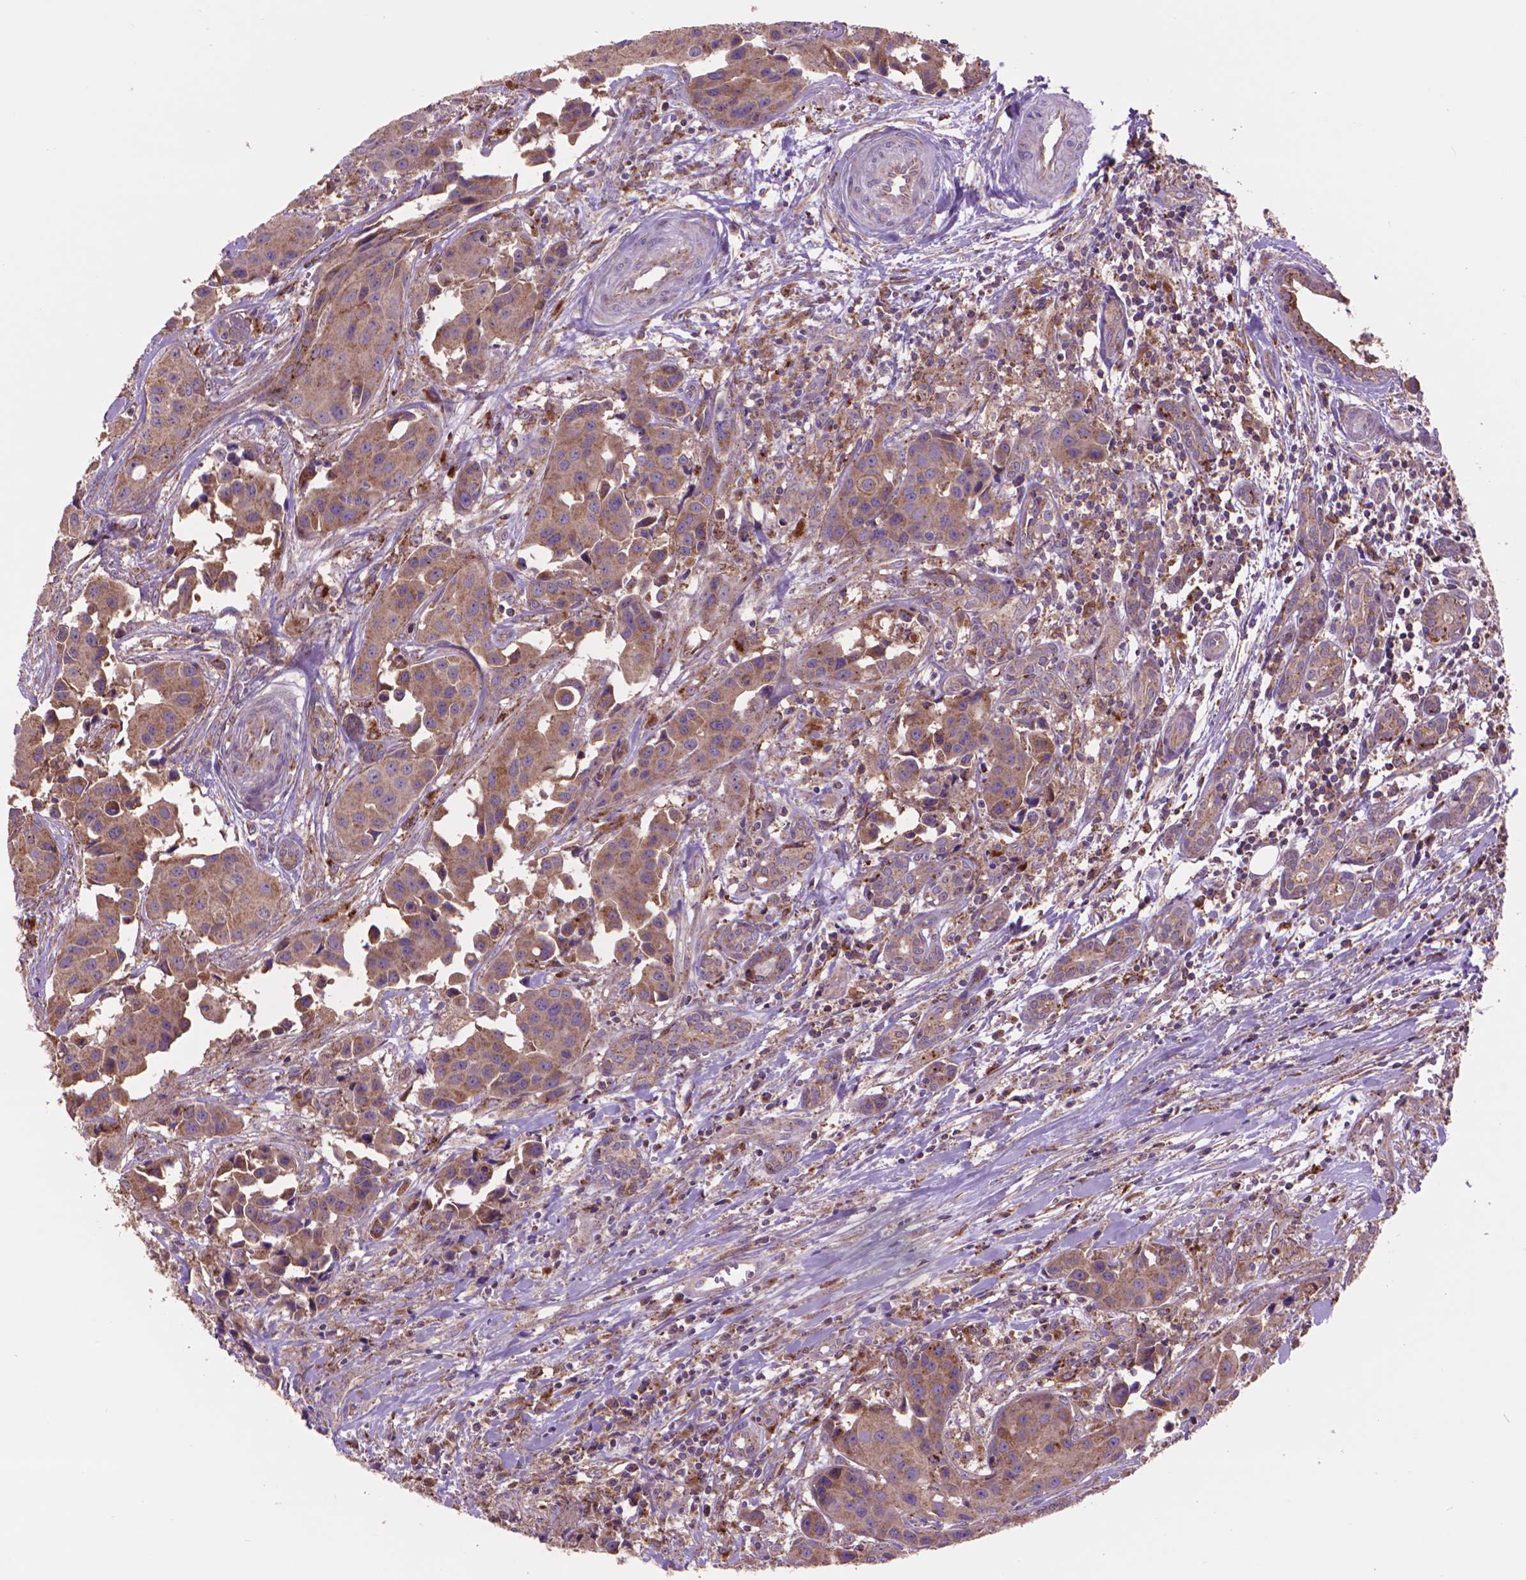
{"staining": {"intensity": "moderate", "quantity": ">75%", "location": "cytoplasmic/membranous"}, "tissue": "head and neck cancer", "cell_type": "Tumor cells", "image_type": "cancer", "snomed": [{"axis": "morphology", "description": "Adenocarcinoma, NOS"}, {"axis": "topography", "description": "Head-Neck"}], "caption": "Head and neck cancer was stained to show a protein in brown. There is medium levels of moderate cytoplasmic/membranous staining in about >75% of tumor cells. The staining was performed using DAB to visualize the protein expression in brown, while the nuclei were stained in blue with hematoxylin (Magnification: 20x).", "gene": "GLB1", "patient": {"sex": "male", "age": 76}}